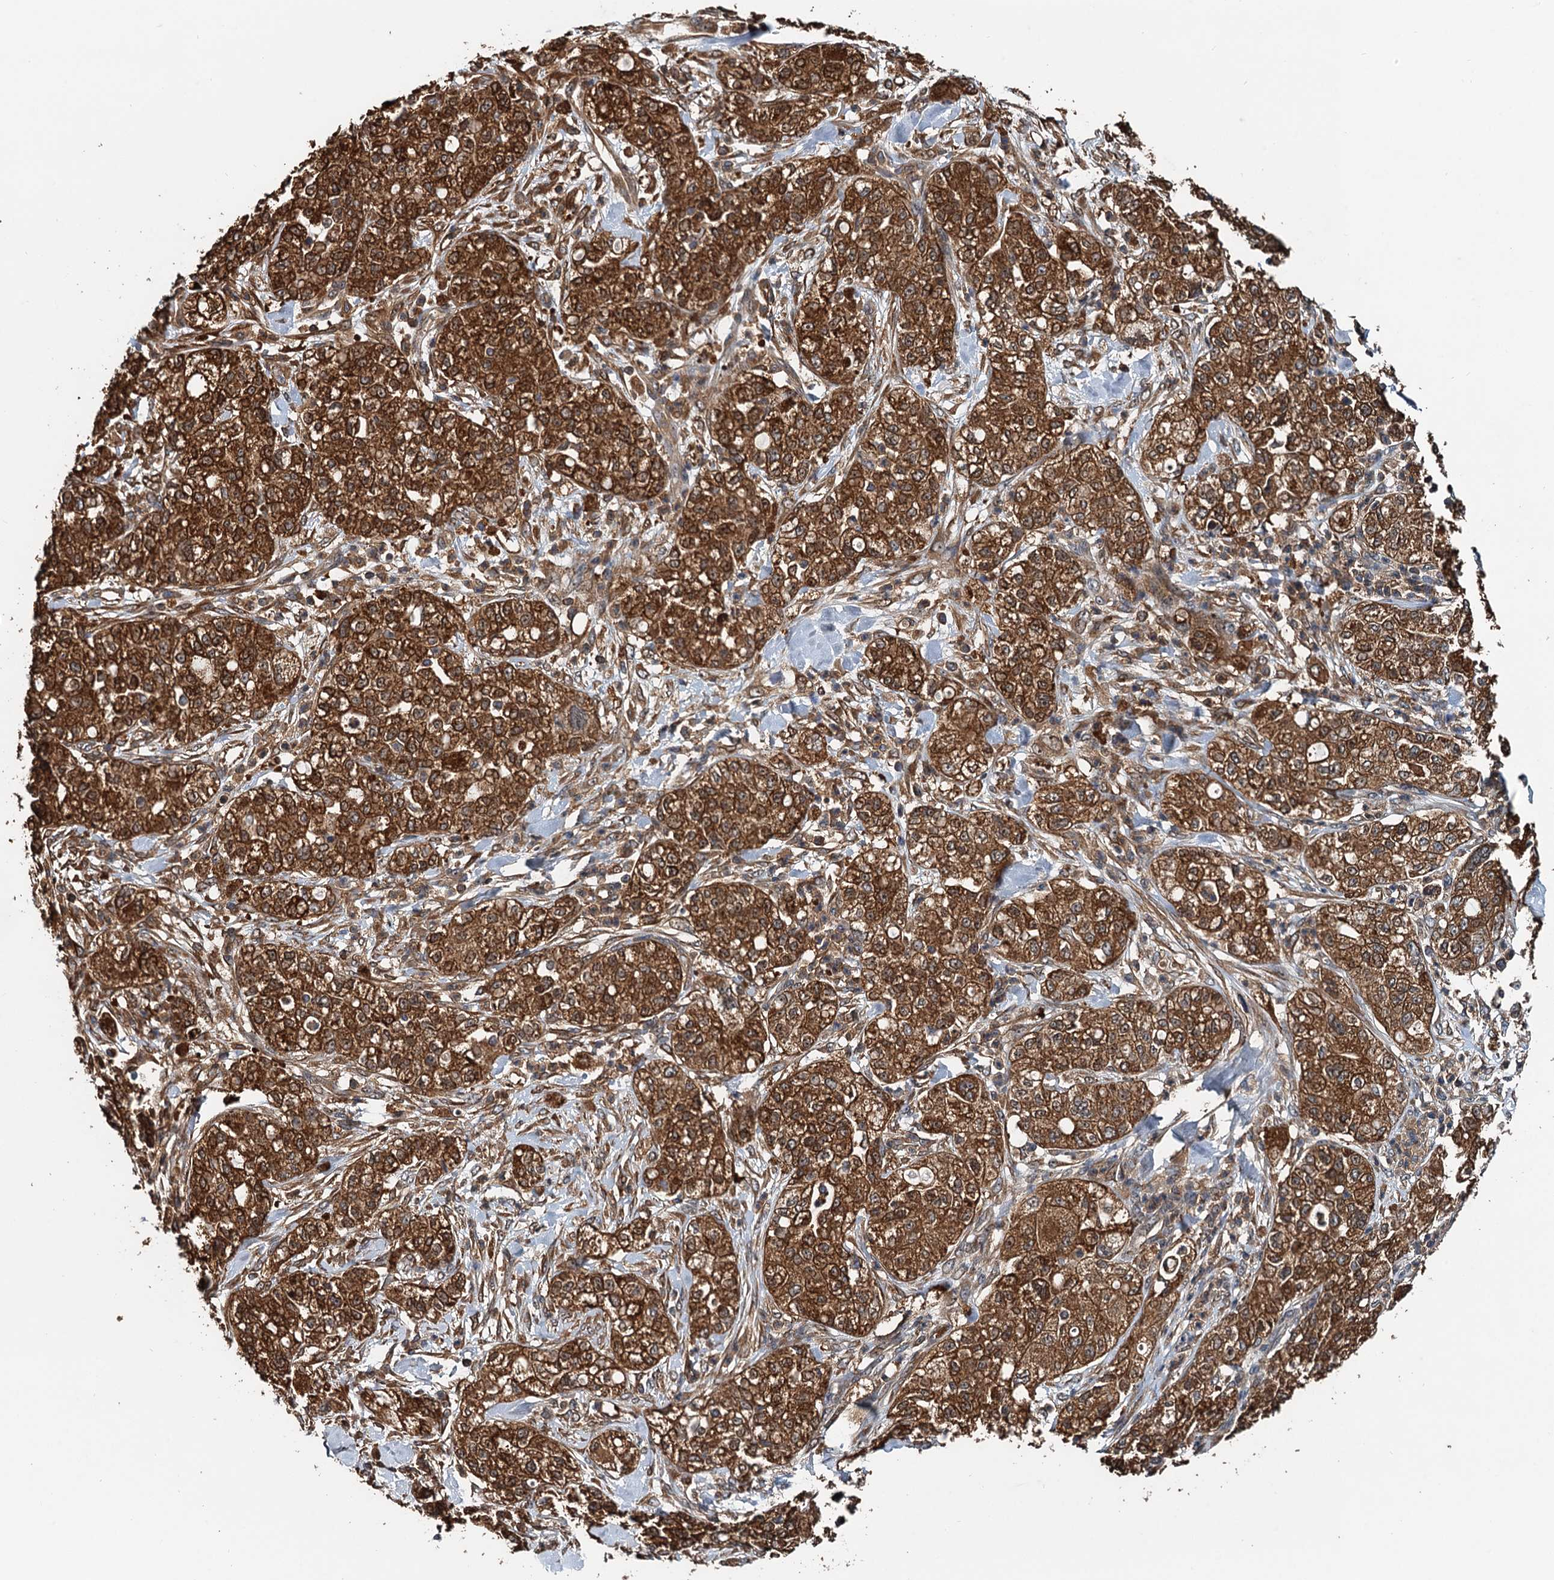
{"staining": {"intensity": "strong", "quantity": ">75%", "location": "cytoplasmic/membranous,nuclear"}, "tissue": "pancreatic cancer", "cell_type": "Tumor cells", "image_type": "cancer", "snomed": [{"axis": "morphology", "description": "Adenocarcinoma, NOS"}, {"axis": "topography", "description": "Pancreas"}], "caption": "Human pancreatic cancer (adenocarcinoma) stained for a protein (brown) reveals strong cytoplasmic/membranous and nuclear positive staining in approximately >75% of tumor cells.", "gene": "USP6NL", "patient": {"sex": "female", "age": 78}}